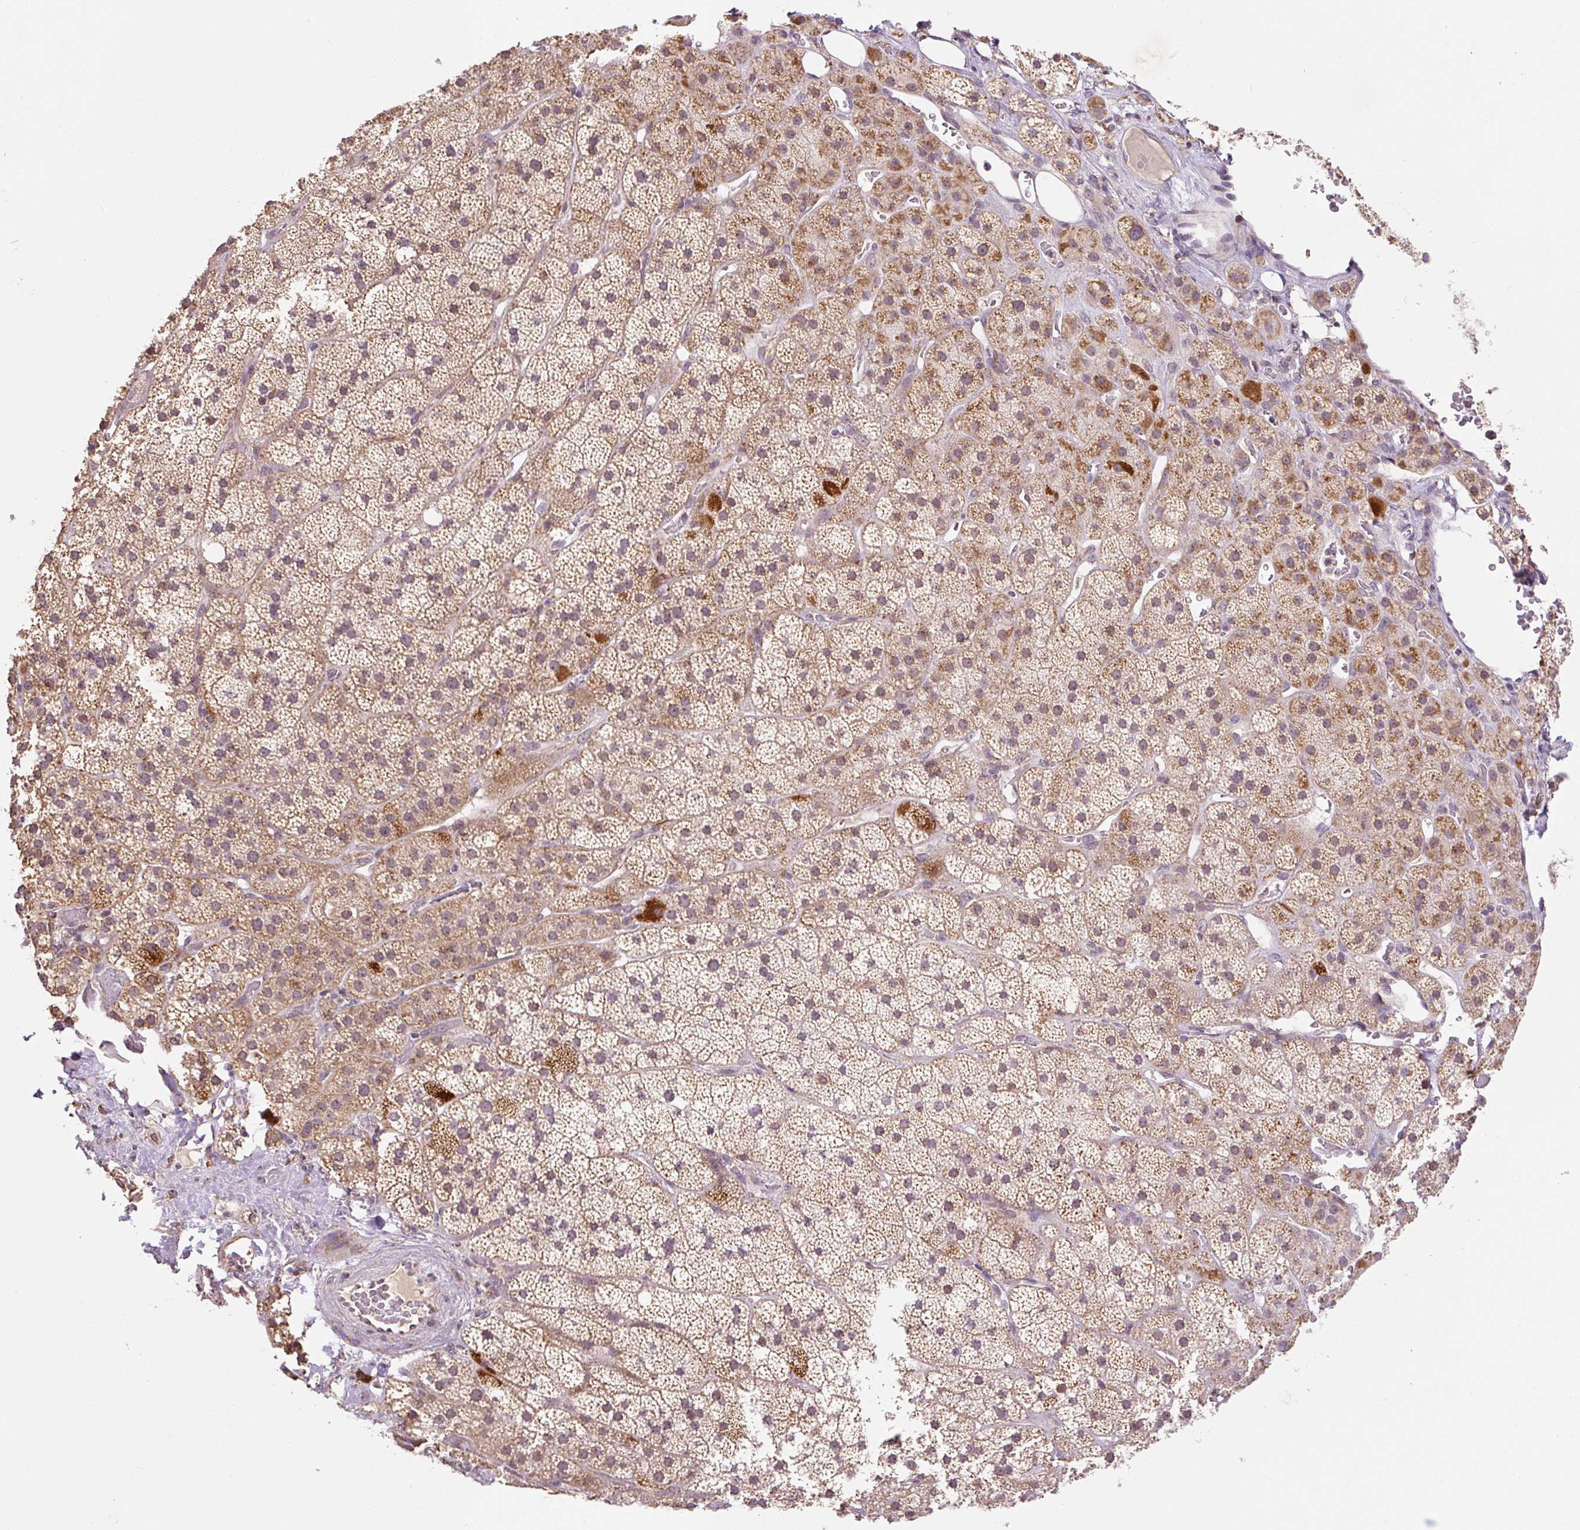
{"staining": {"intensity": "moderate", "quantity": ">75%", "location": "cytoplasmic/membranous"}, "tissue": "adrenal gland", "cell_type": "Glandular cells", "image_type": "normal", "snomed": [{"axis": "morphology", "description": "Normal tissue, NOS"}, {"axis": "topography", "description": "Adrenal gland"}], "caption": "Immunohistochemical staining of unremarkable adrenal gland demonstrates >75% levels of moderate cytoplasmic/membranous protein positivity in about >75% of glandular cells.", "gene": "MFSD9", "patient": {"sex": "male", "age": 57}}